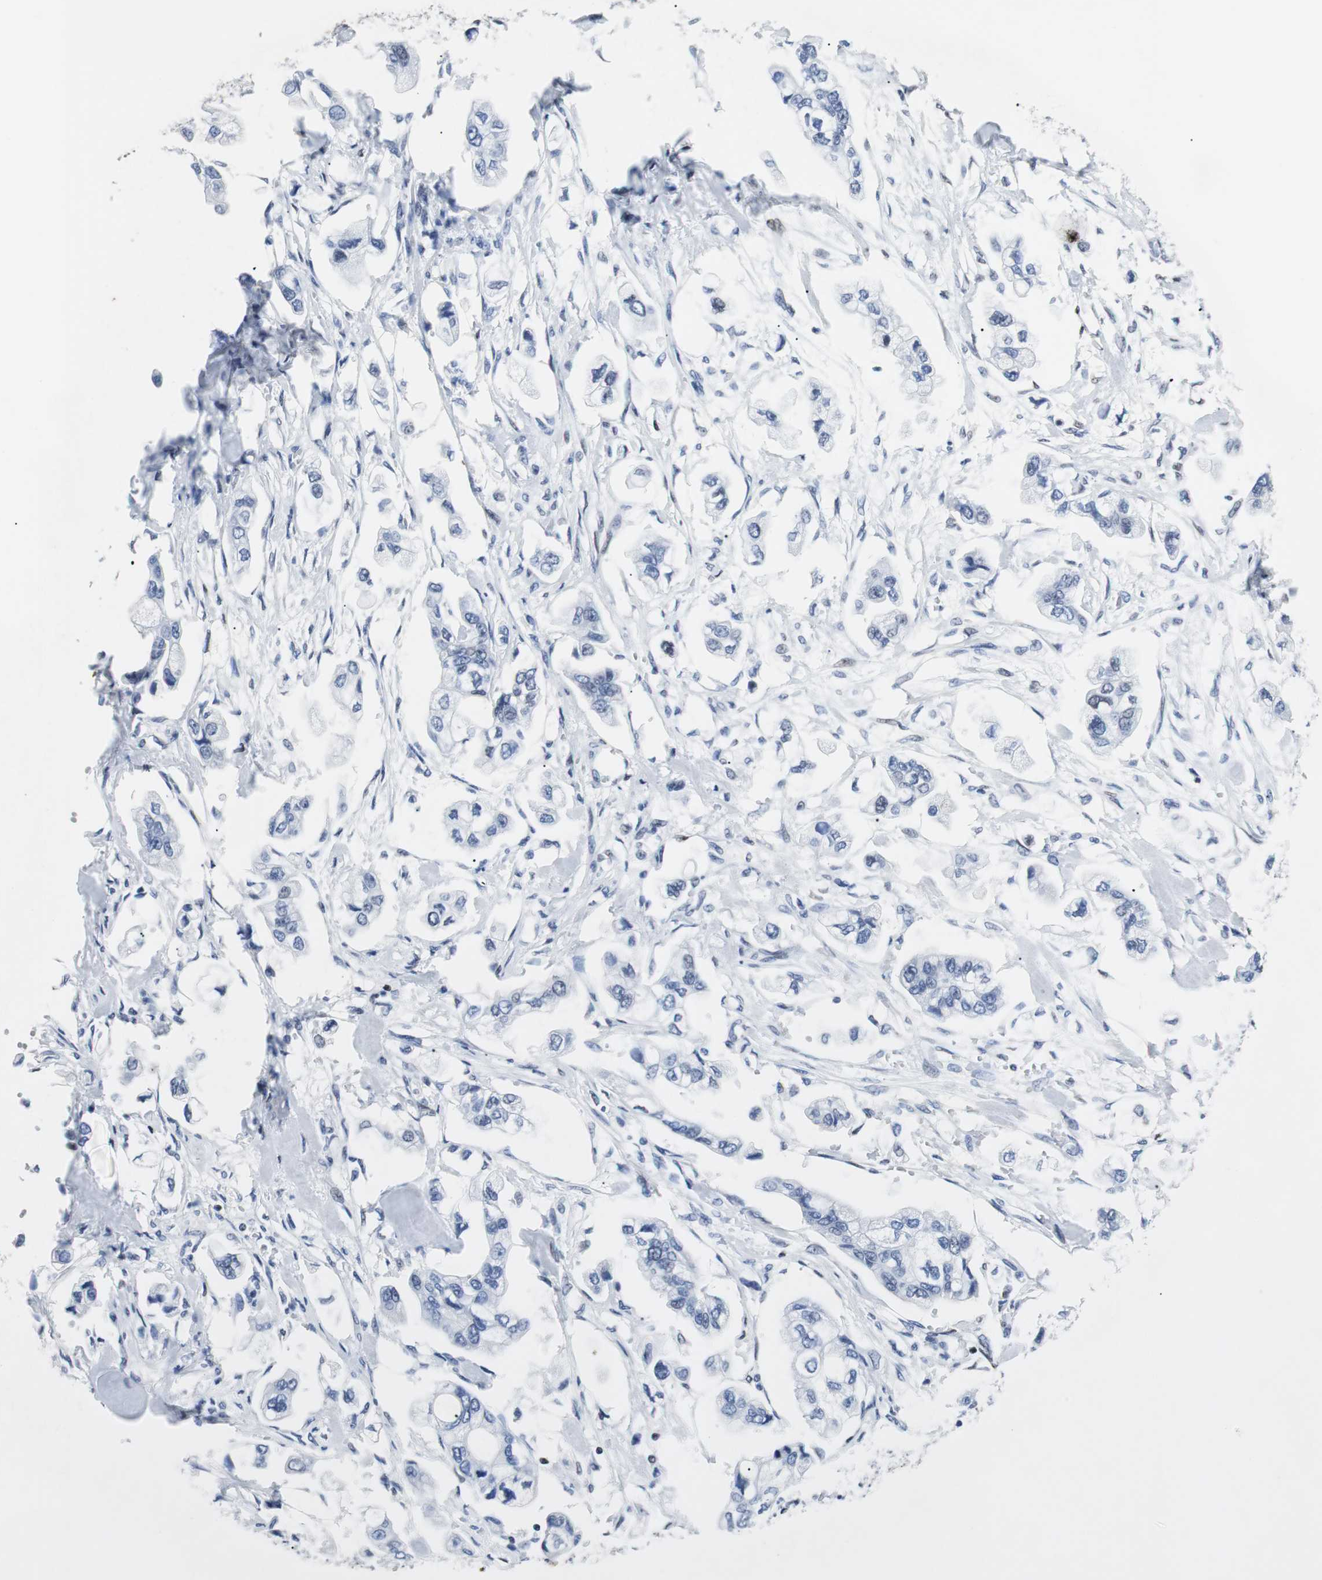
{"staining": {"intensity": "negative", "quantity": "none", "location": "none"}, "tissue": "stomach cancer", "cell_type": "Tumor cells", "image_type": "cancer", "snomed": [{"axis": "morphology", "description": "Adenocarcinoma, NOS"}, {"axis": "topography", "description": "Stomach"}], "caption": "Tumor cells are negative for brown protein staining in stomach adenocarcinoma.", "gene": "JUN", "patient": {"sex": "male", "age": 62}}